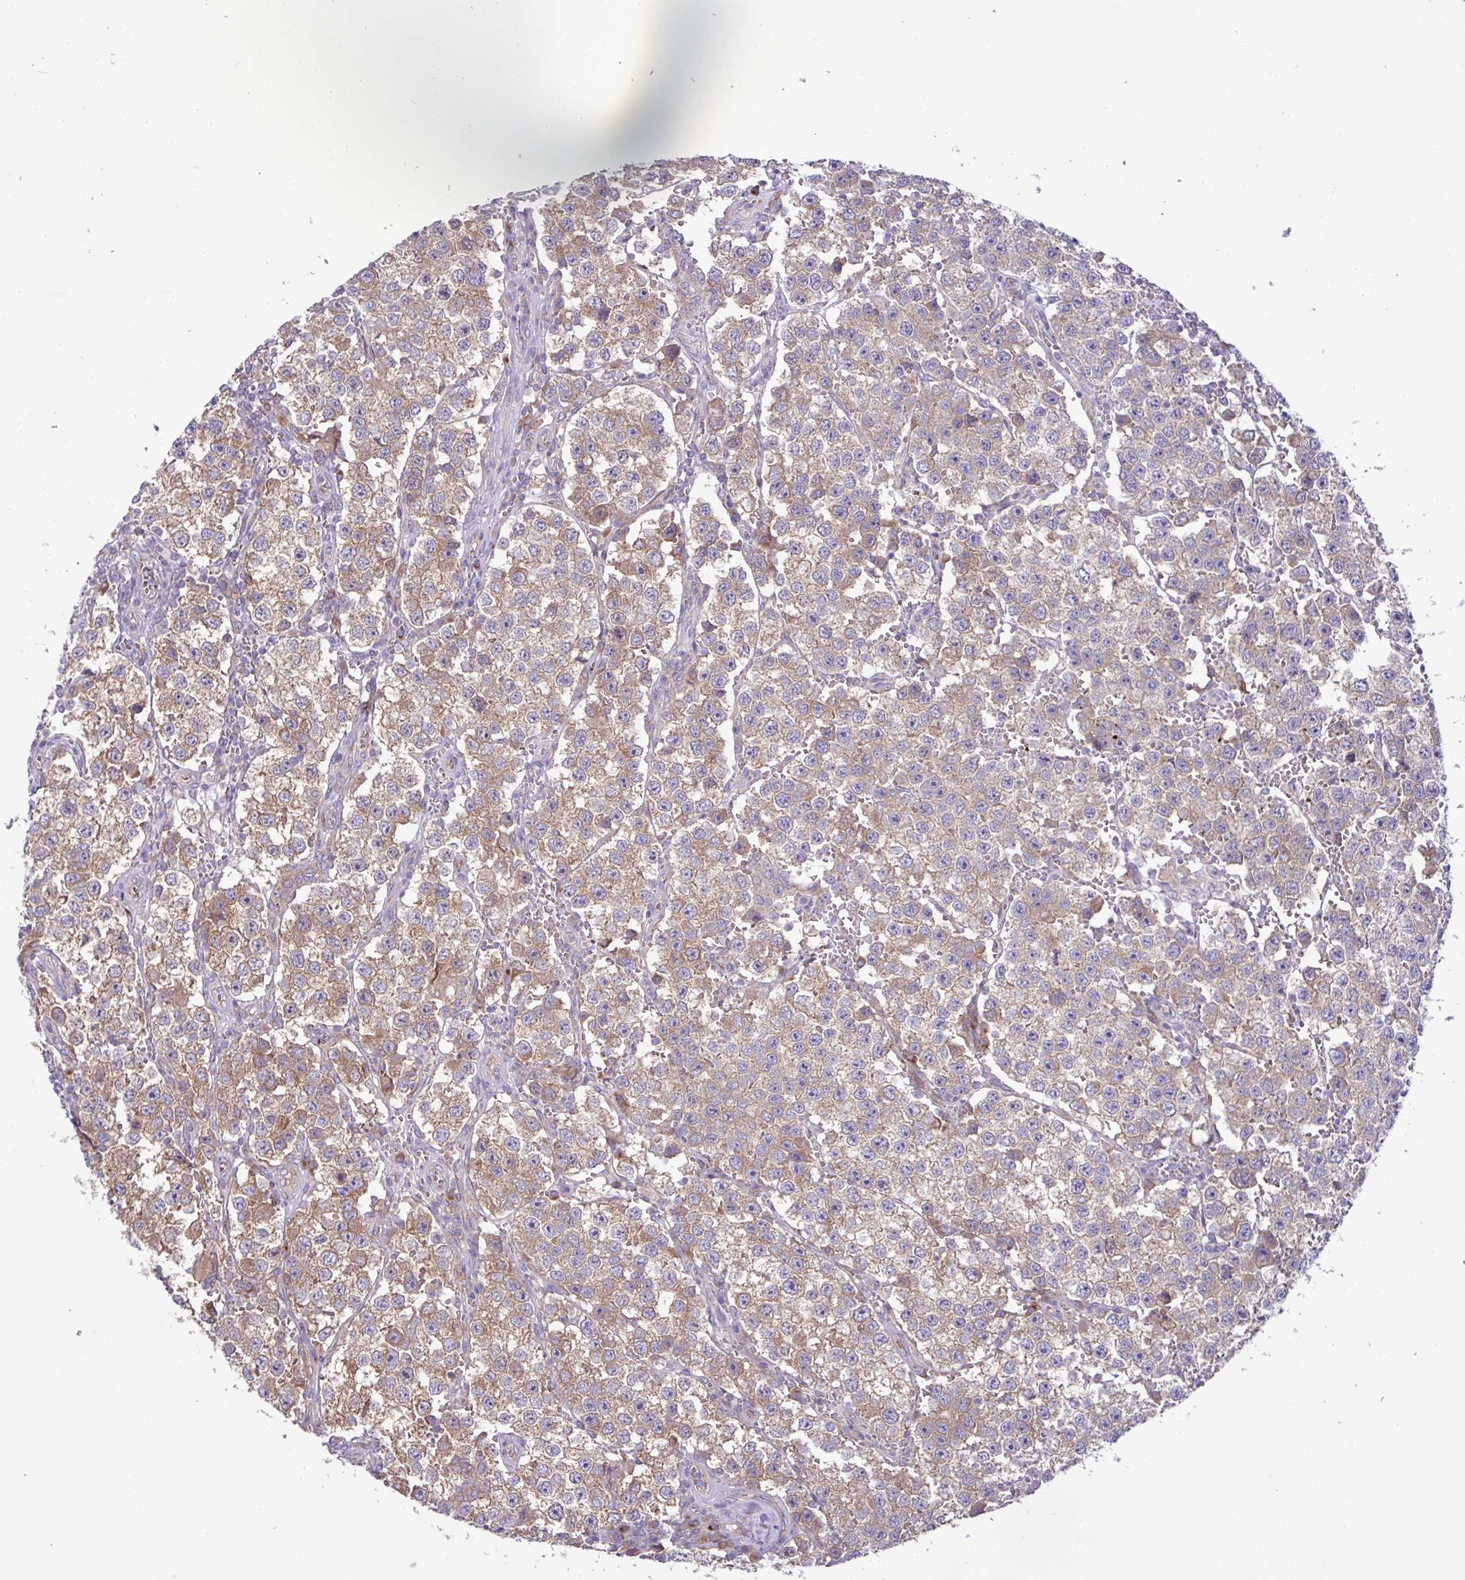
{"staining": {"intensity": "moderate", "quantity": "25%-75%", "location": "cytoplasmic/membranous"}, "tissue": "testis cancer", "cell_type": "Tumor cells", "image_type": "cancer", "snomed": [{"axis": "morphology", "description": "Seminoma, NOS"}, {"axis": "topography", "description": "Testis"}], "caption": "Moderate cytoplasmic/membranous staining is identified in about 25%-75% of tumor cells in testis seminoma. (Stains: DAB in brown, nuclei in blue, Microscopy: brightfield microscopy at high magnification).", "gene": "RAB19", "patient": {"sex": "male", "age": 37}}